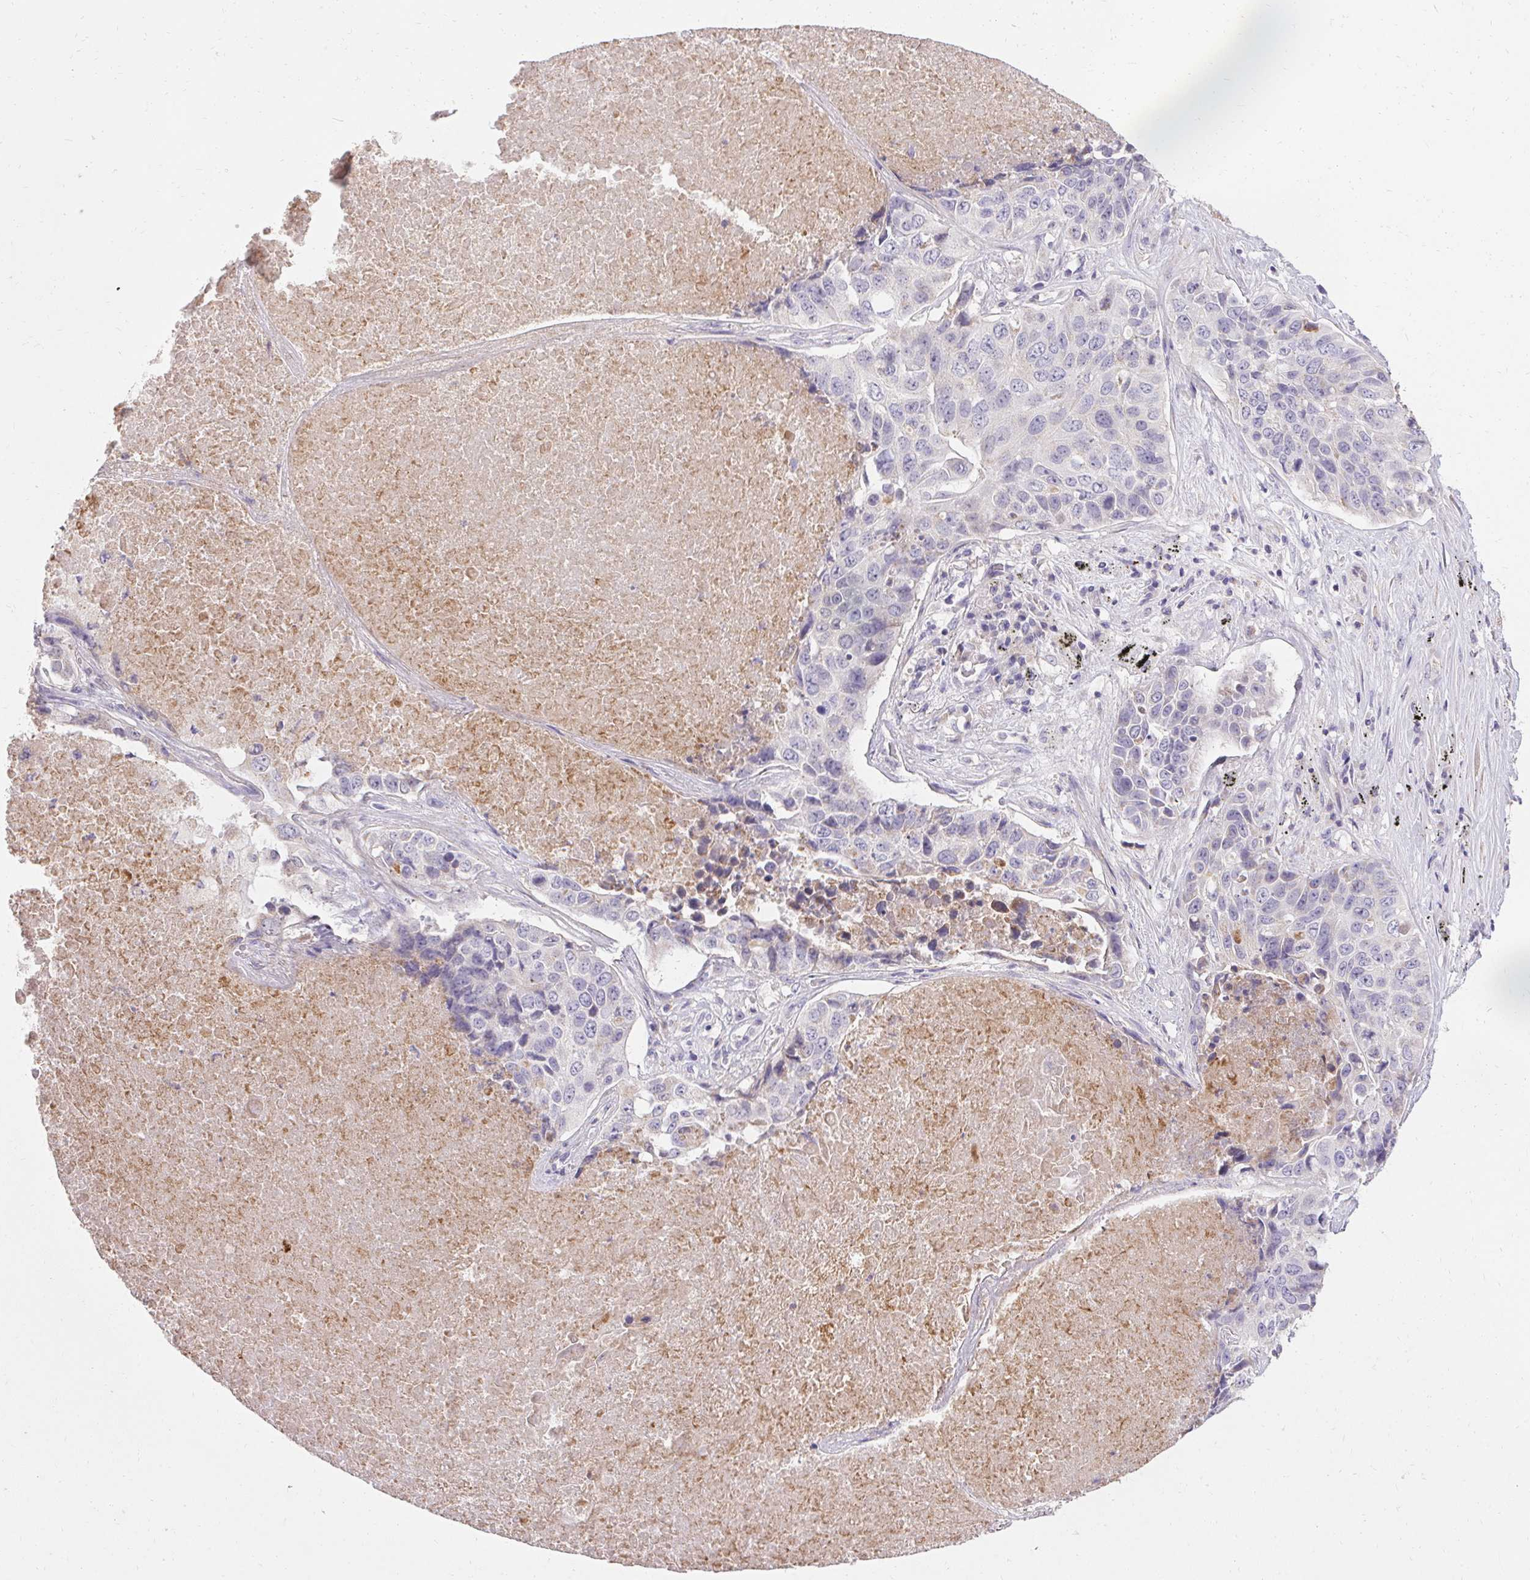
{"staining": {"intensity": "weak", "quantity": "<25%", "location": "cytoplasmic/membranous"}, "tissue": "lung cancer", "cell_type": "Tumor cells", "image_type": "cancer", "snomed": [{"axis": "morphology", "description": "Normal tissue, NOS"}, {"axis": "morphology", "description": "Squamous cell carcinoma, NOS"}, {"axis": "topography", "description": "Bronchus"}, {"axis": "topography", "description": "Lung"}], "caption": "Lung cancer was stained to show a protein in brown. There is no significant staining in tumor cells.", "gene": "TRIP13", "patient": {"sex": "male", "age": 64}}